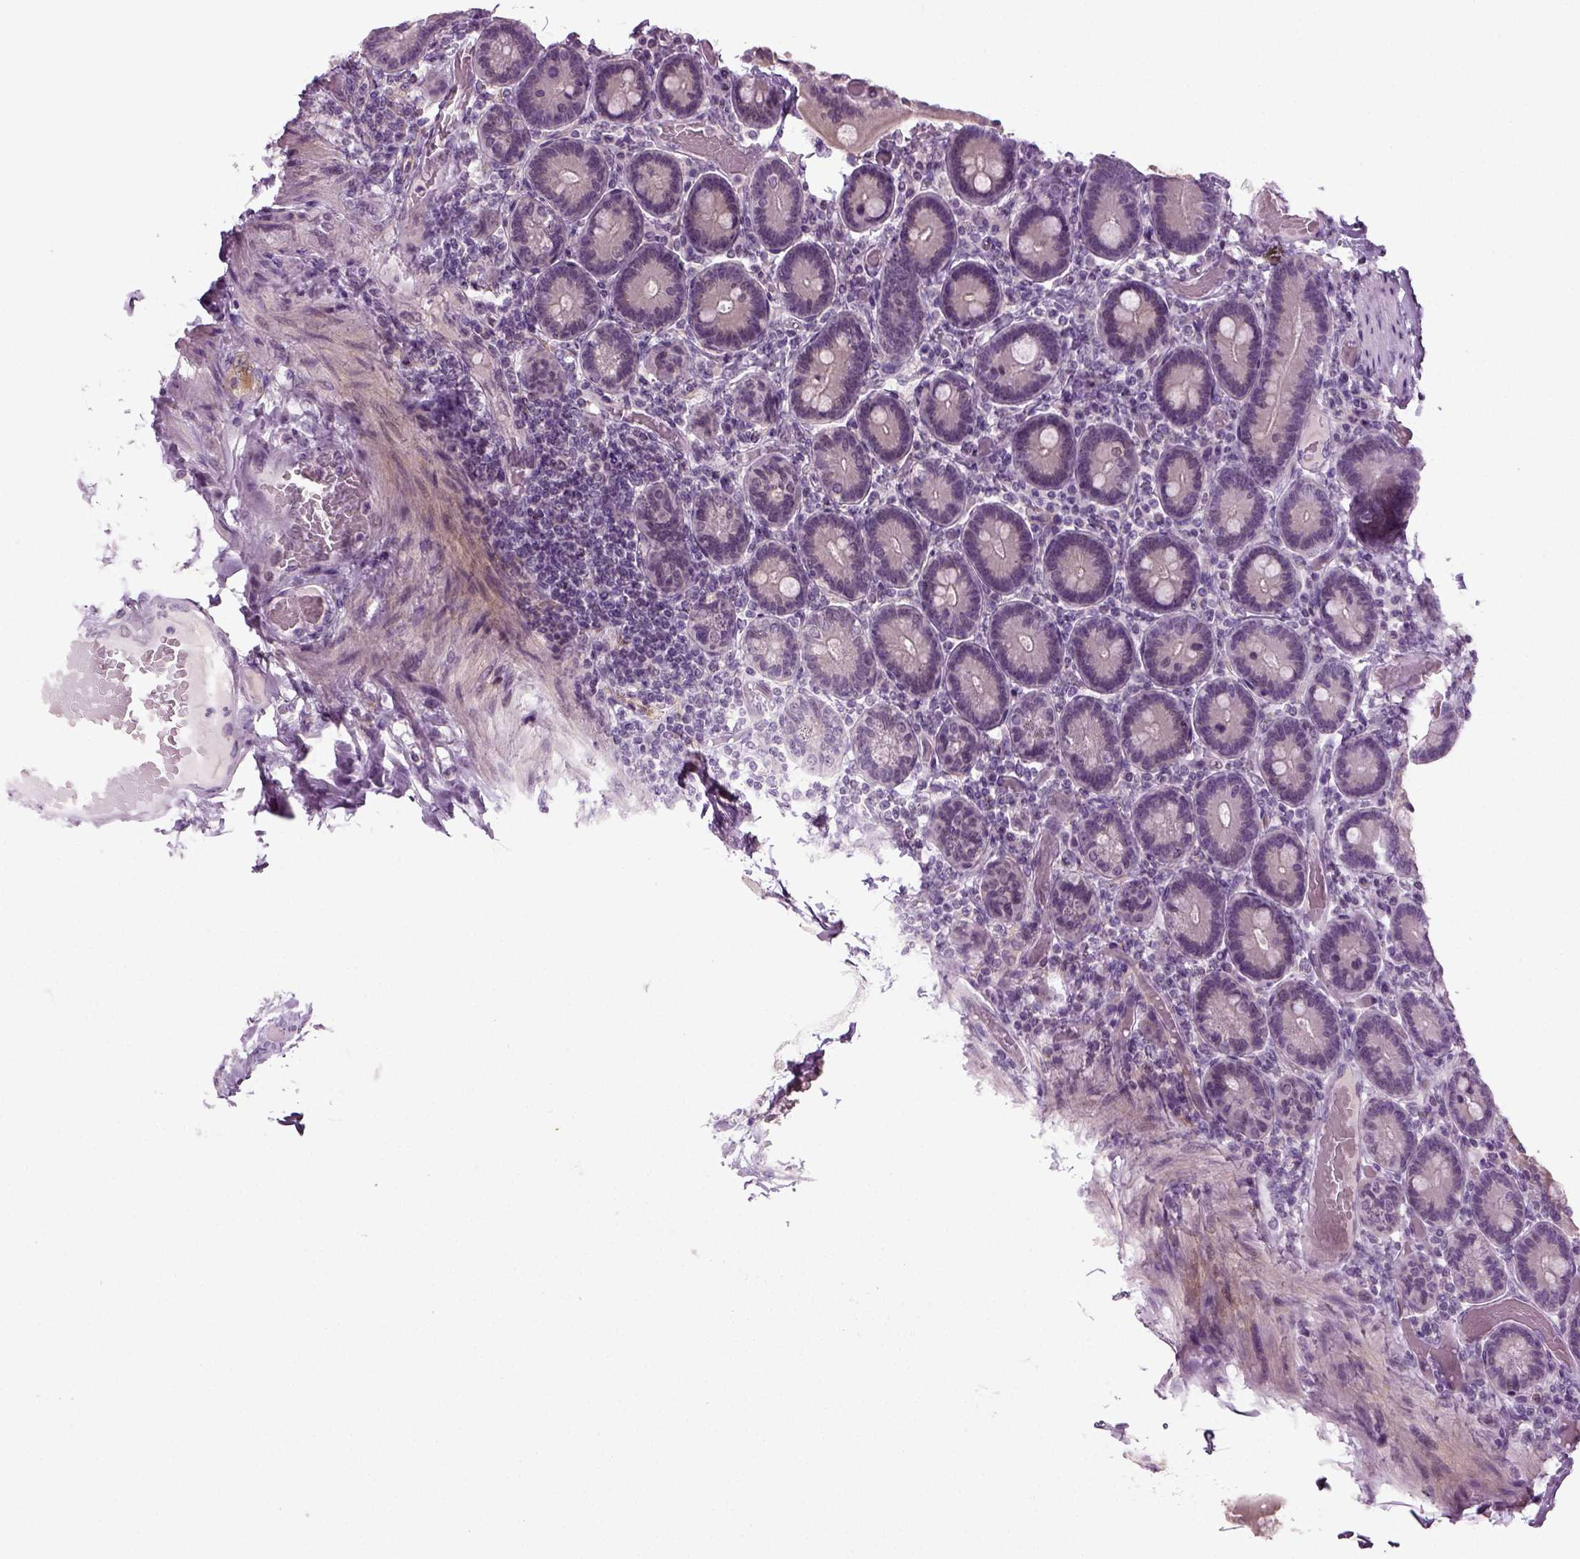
{"staining": {"intensity": "negative", "quantity": "none", "location": "none"}, "tissue": "duodenum", "cell_type": "Glandular cells", "image_type": "normal", "snomed": [{"axis": "morphology", "description": "Normal tissue, NOS"}, {"axis": "topography", "description": "Duodenum"}], "caption": "The photomicrograph exhibits no staining of glandular cells in unremarkable duodenum.", "gene": "SYNGAP1", "patient": {"sex": "female", "age": 62}}